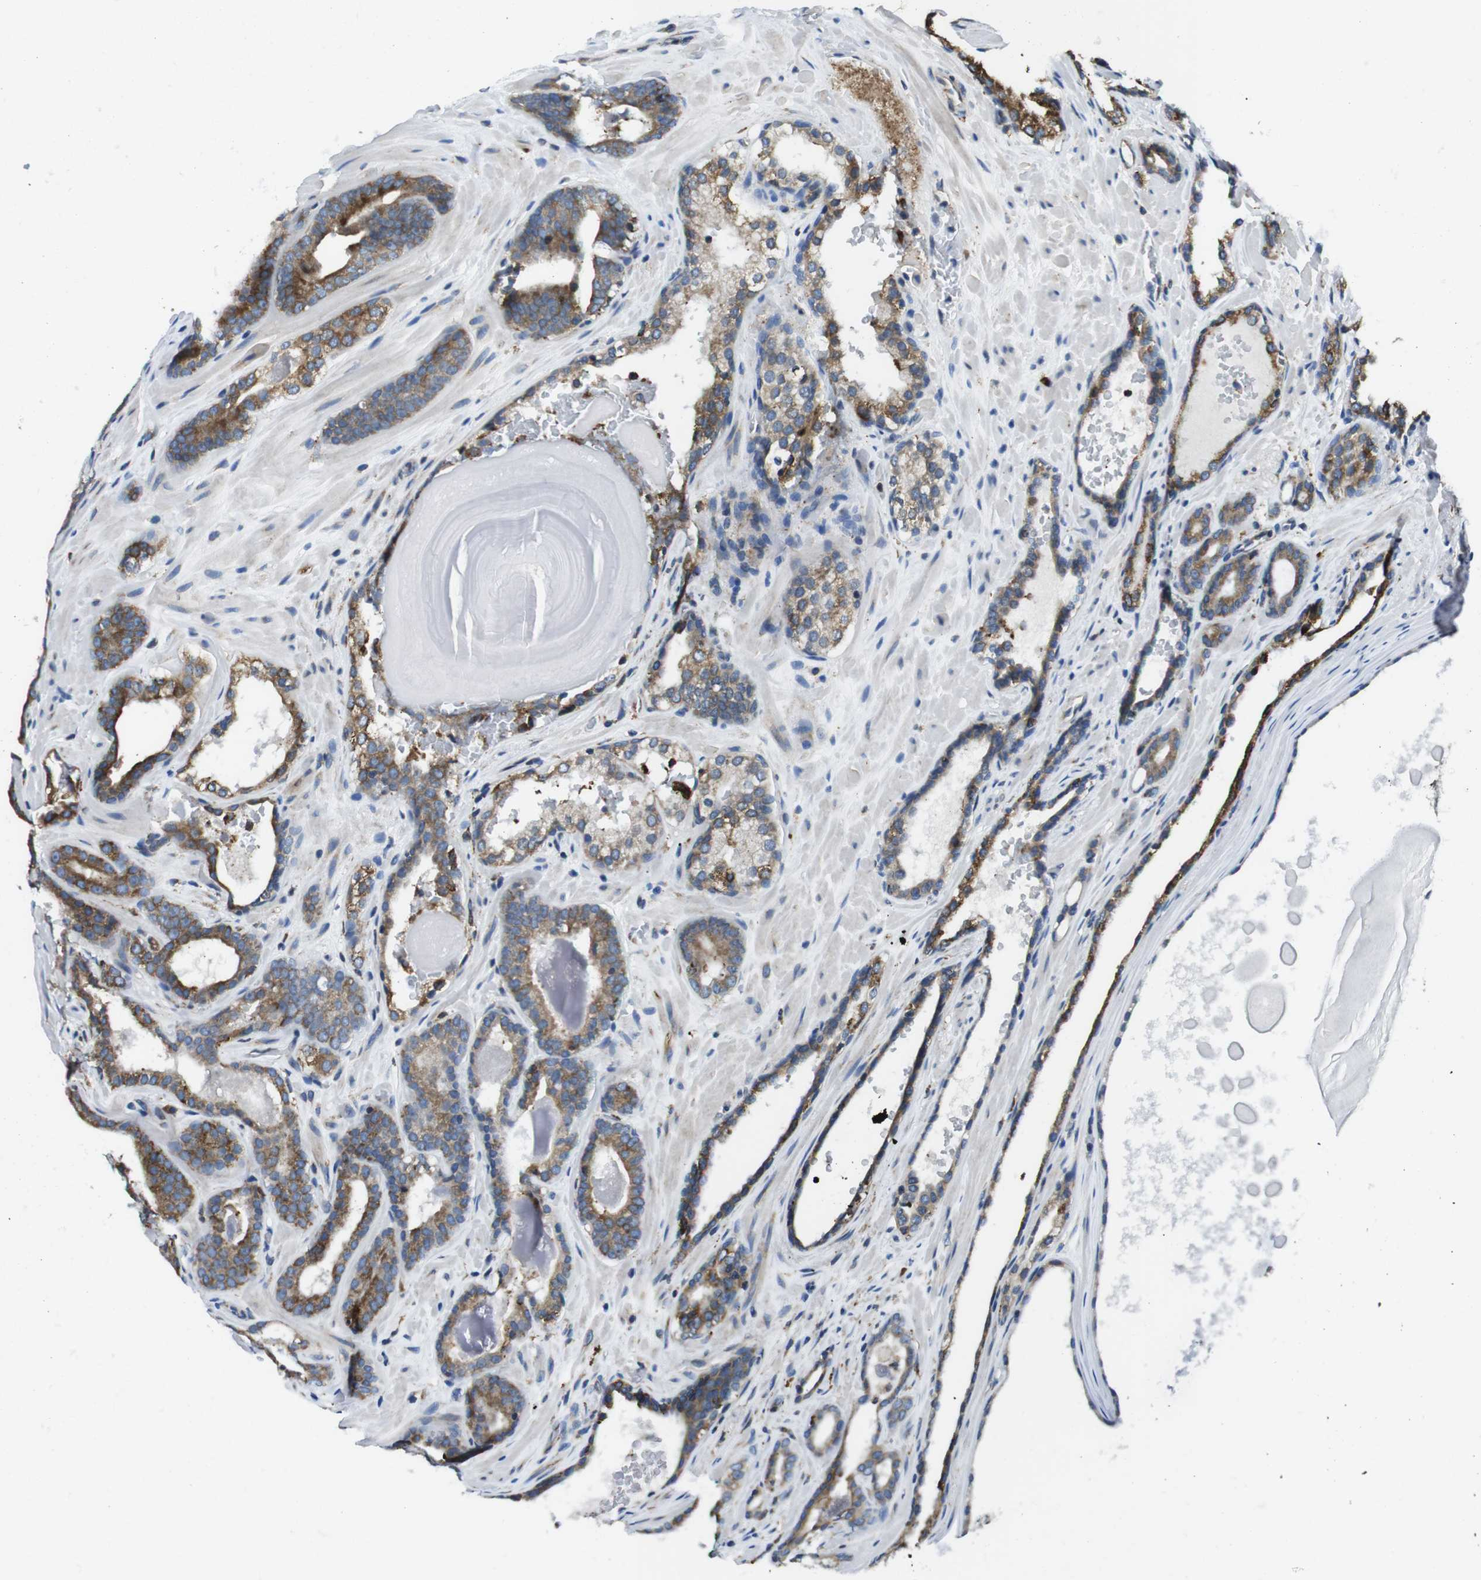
{"staining": {"intensity": "moderate", "quantity": ">75%", "location": "cytoplasmic/membranous"}, "tissue": "prostate cancer", "cell_type": "Tumor cells", "image_type": "cancer", "snomed": [{"axis": "morphology", "description": "Adenocarcinoma, High grade"}, {"axis": "topography", "description": "Prostate"}], "caption": "Brown immunohistochemical staining in prostate cancer (high-grade adenocarcinoma) shows moderate cytoplasmic/membranous expression in about >75% of tumor cells. Nuclei are stained in blue.", "gene": "UGGT1", "patient": {"sex": "male", "age": 60}}